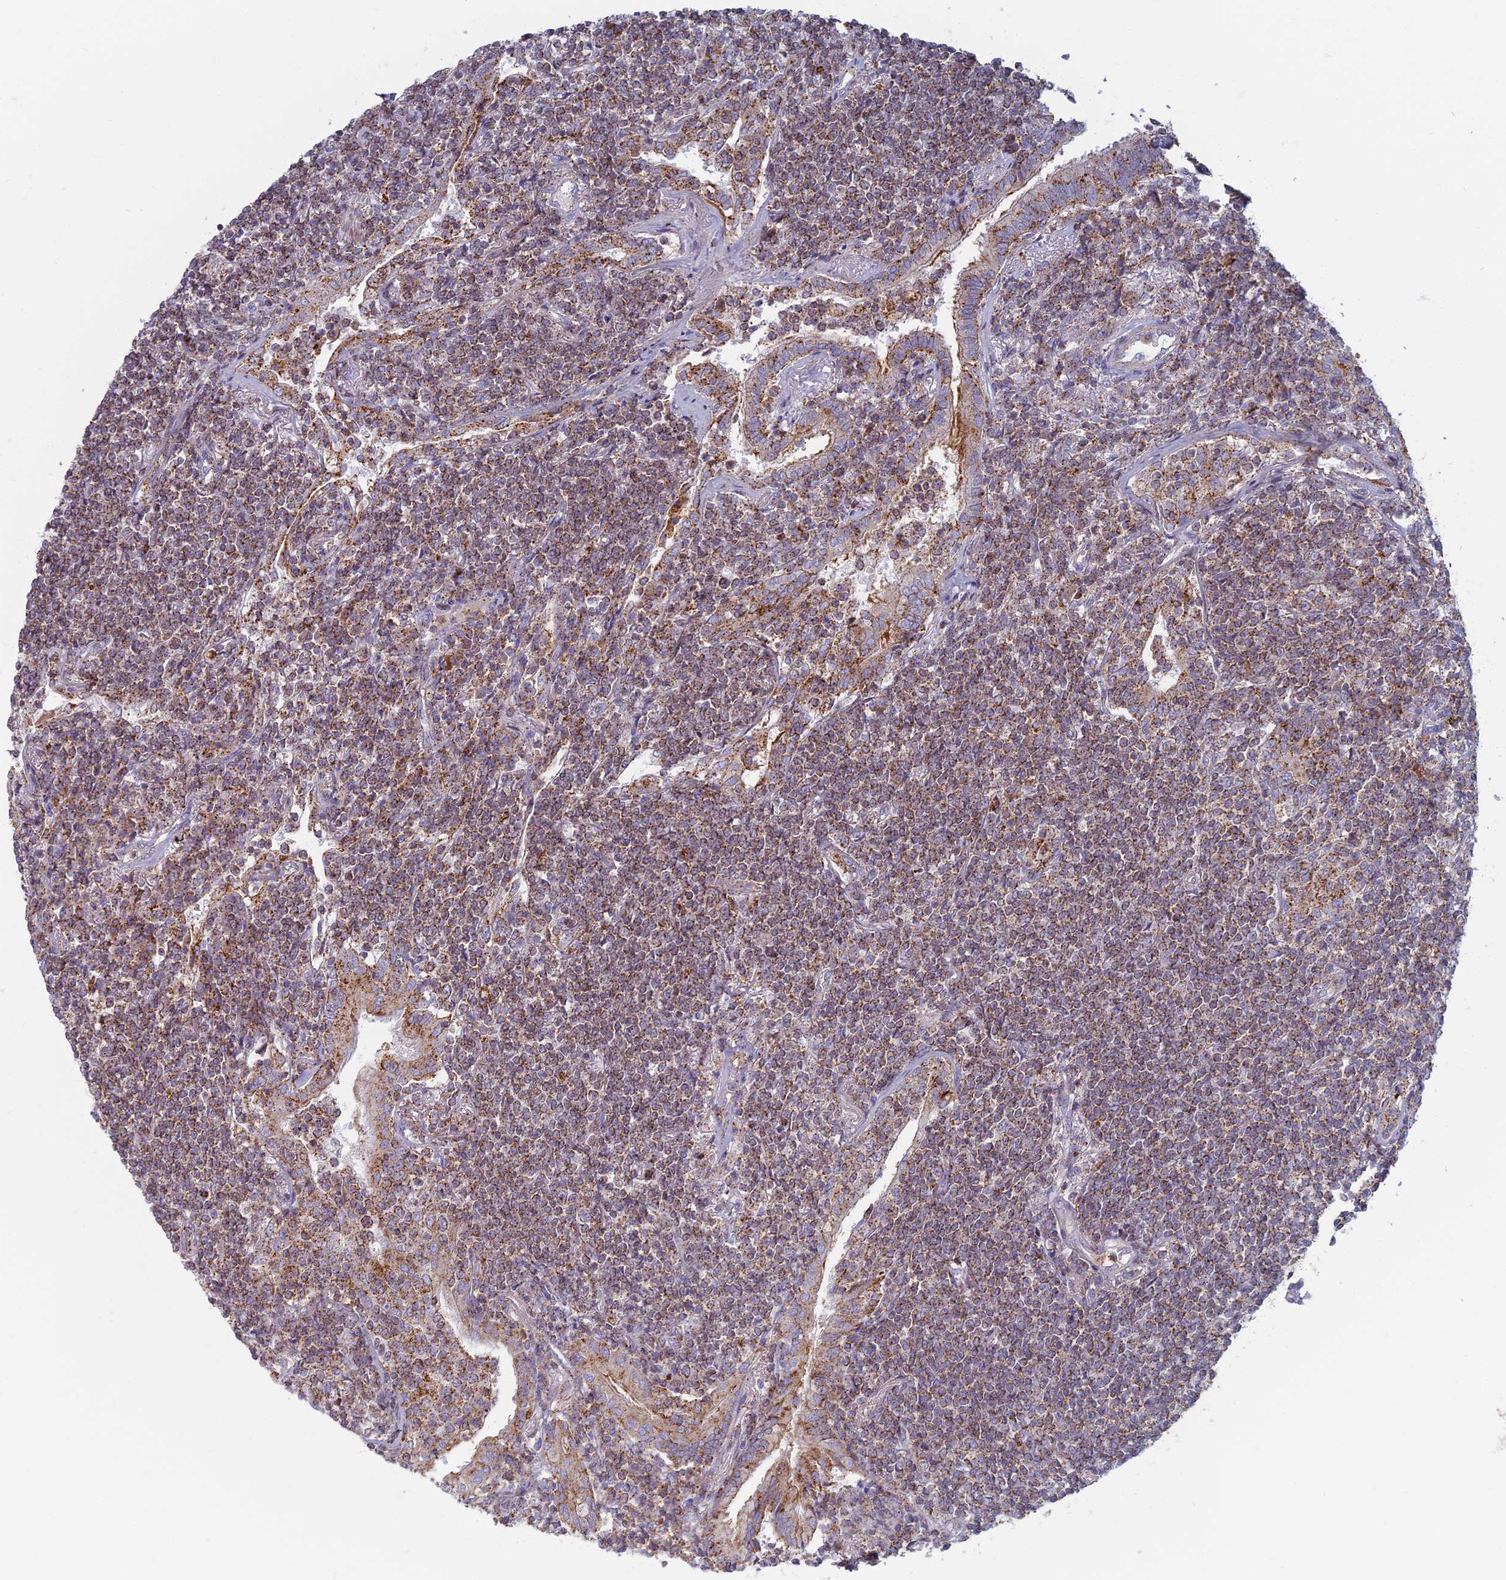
{"staining": {"intensity": "moderate", "quantity": ">75%", "location": "cytoplasmic/membranous"}, "tissue": "lymphoma", "cell_type": "Tumor cells", "image_type": "cancer", "snomed": [{"axis": "morphology", "description": "Malignant lymphoma, non-Hodgkin's type, Low grade"}, {"axis": "topography", "description": "Lung"}], "caption": "DAB immunohistochemical staining of human lymphoma exhibits moderate cytoplasmic/membranous protein staining in about >75% of tumor cells.", "gene": "CHMP4B", "patient": {"sex": "female", "age": 71}}